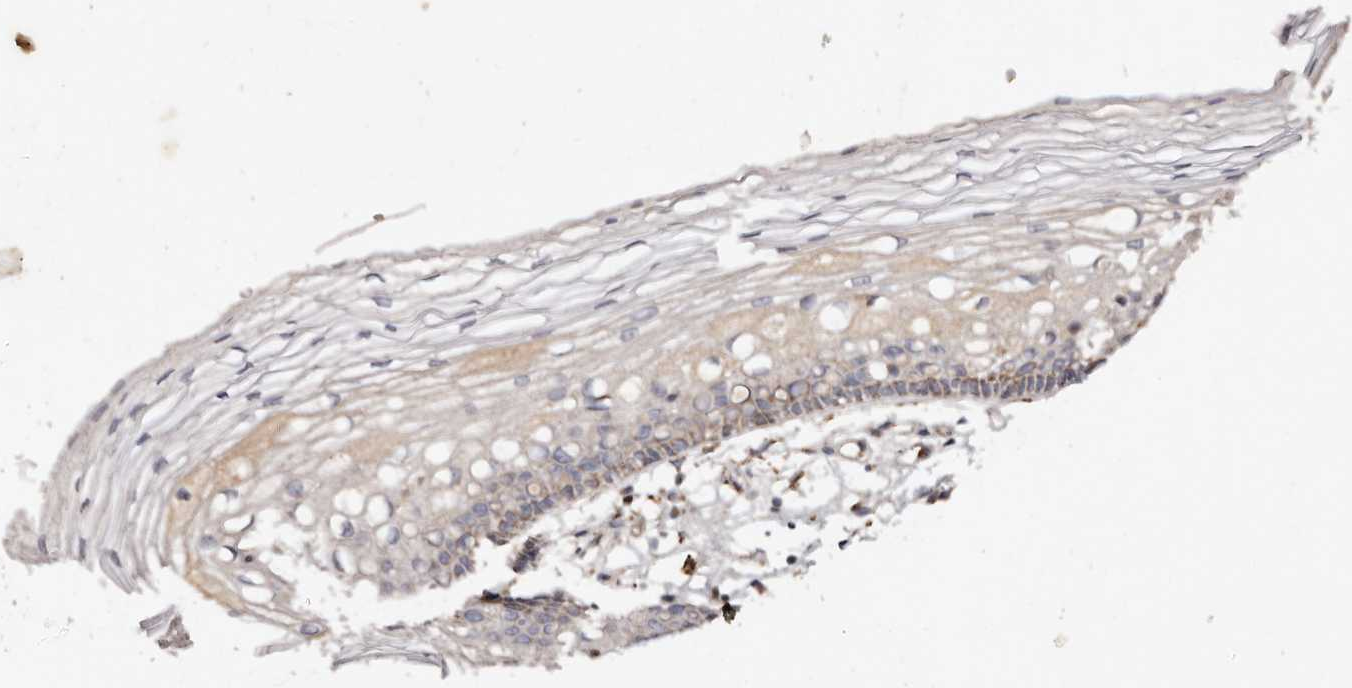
{"staining": {"intensity": "weak", "quantity": ">75%", "location": "cytoplasmic/membranous"}, "tissue": "cervix", "cell_type": "Glandular cells", "image_type": "normal", "snomed": [{"axis": "morphology", "description": "Normal tissue, NOS"}, {"axis": "topography", "description": "Cervix"}], "caption": "Immunohistochemistry (IHC) of benign cervix demonstrates low levels of weak cytoplasmic/membranous positivity in approximately >75% of glandular cells. Immunohistochemistry stains the protein of interest in brown and the nuclei are stained blue.", "gene": "SERPINH1", "patient": {"sex": "female", "age": 27}}